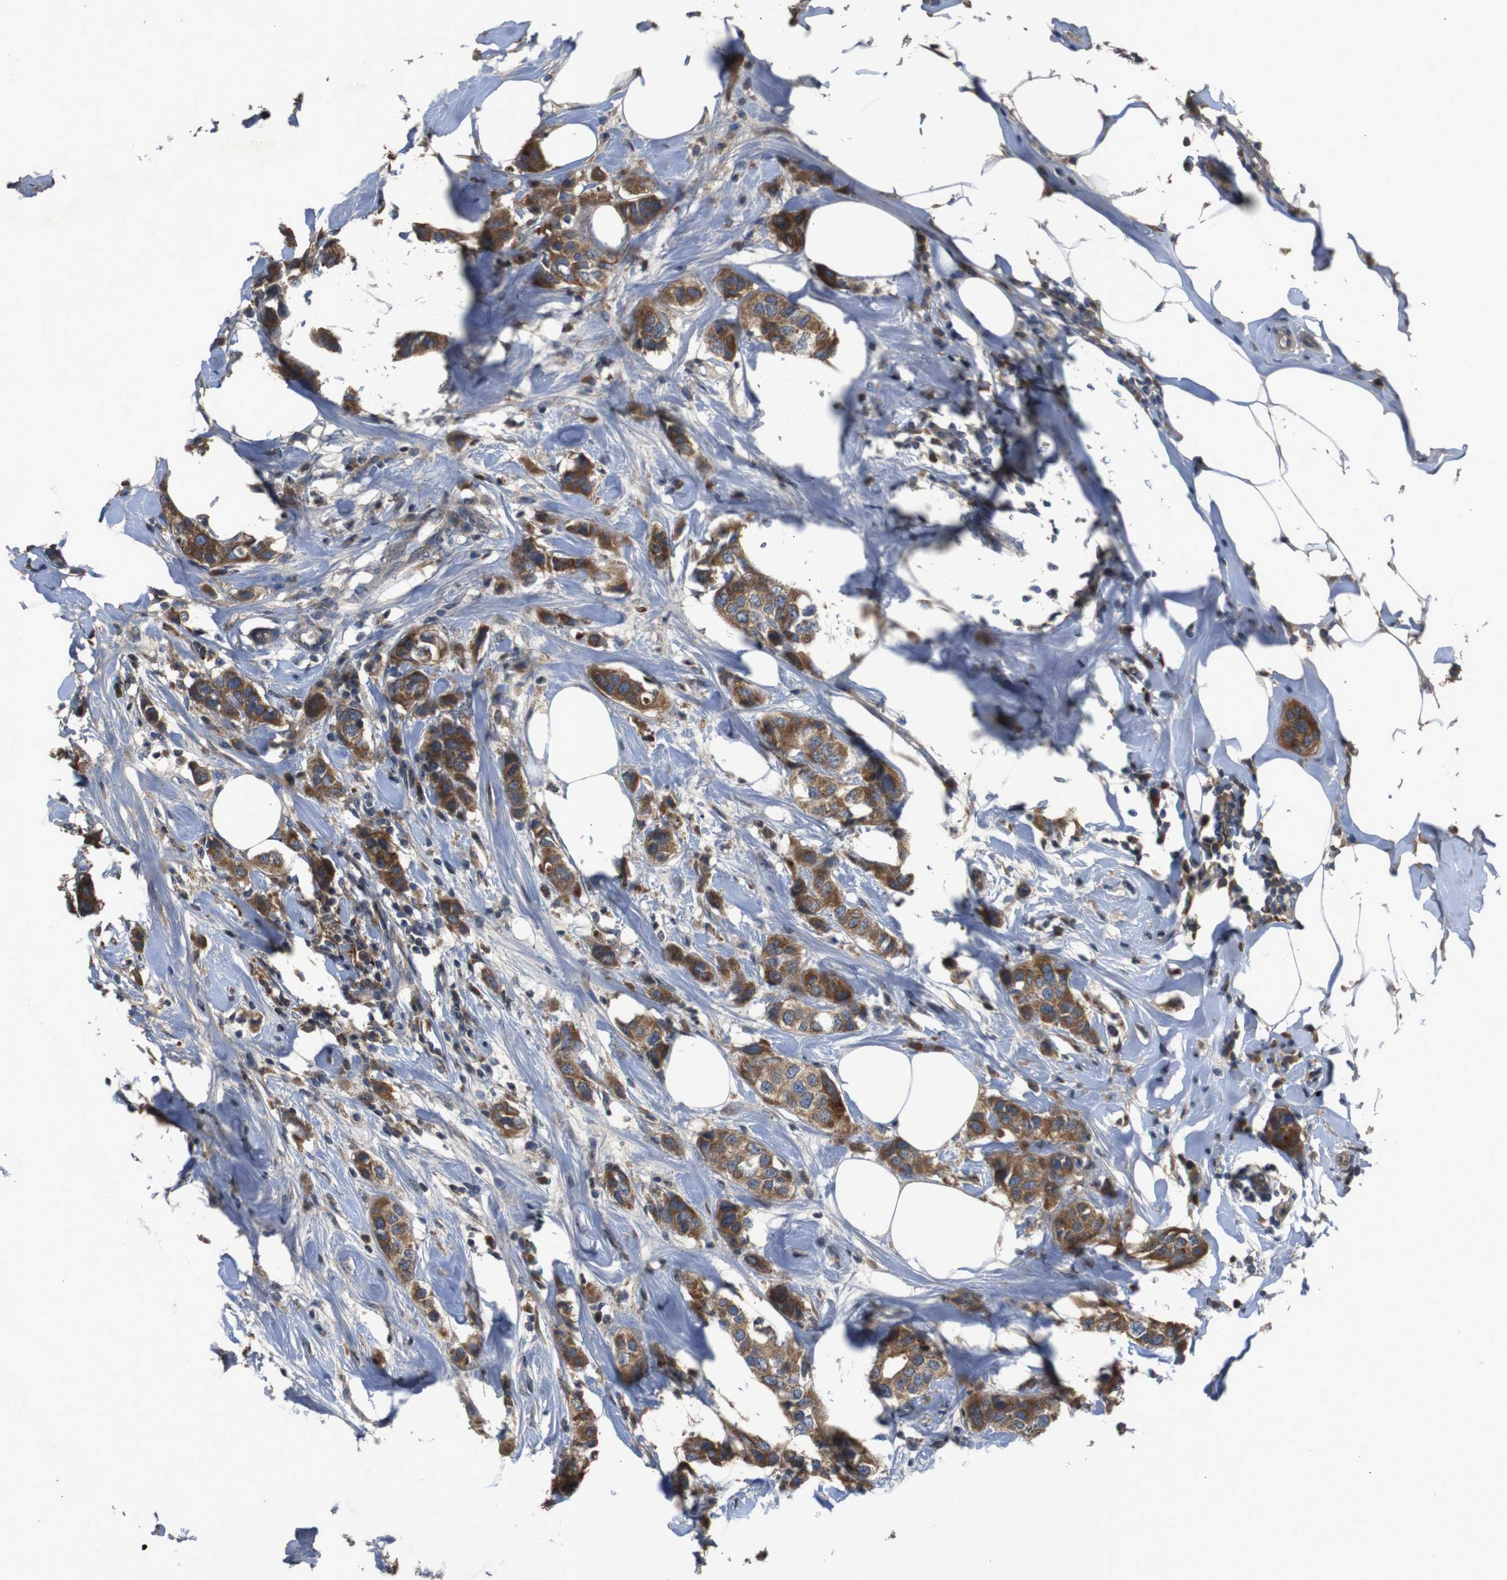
{"staining": {"intensity": "strong", "quantity": ">75%", "location": "cytoplasmic/membranous"}, "tissue": "breast cancer", "cell_type": "Tumor cells", "image_type": "cancer", "snomed": [{"axis": "morphology", "description": "Normal tissue, NOS"}, {"axis": "morphology", "description": "Duct carcinoma"}, {"axis": "topography", "description": "Breast"}], "caption": "A brown stain shows strong cytoplasmic/membranous positivity of a protein in human breast cancer tumor cells.", "gene": "PTPN1", "patient": {"sex": "female", "age": 50}}